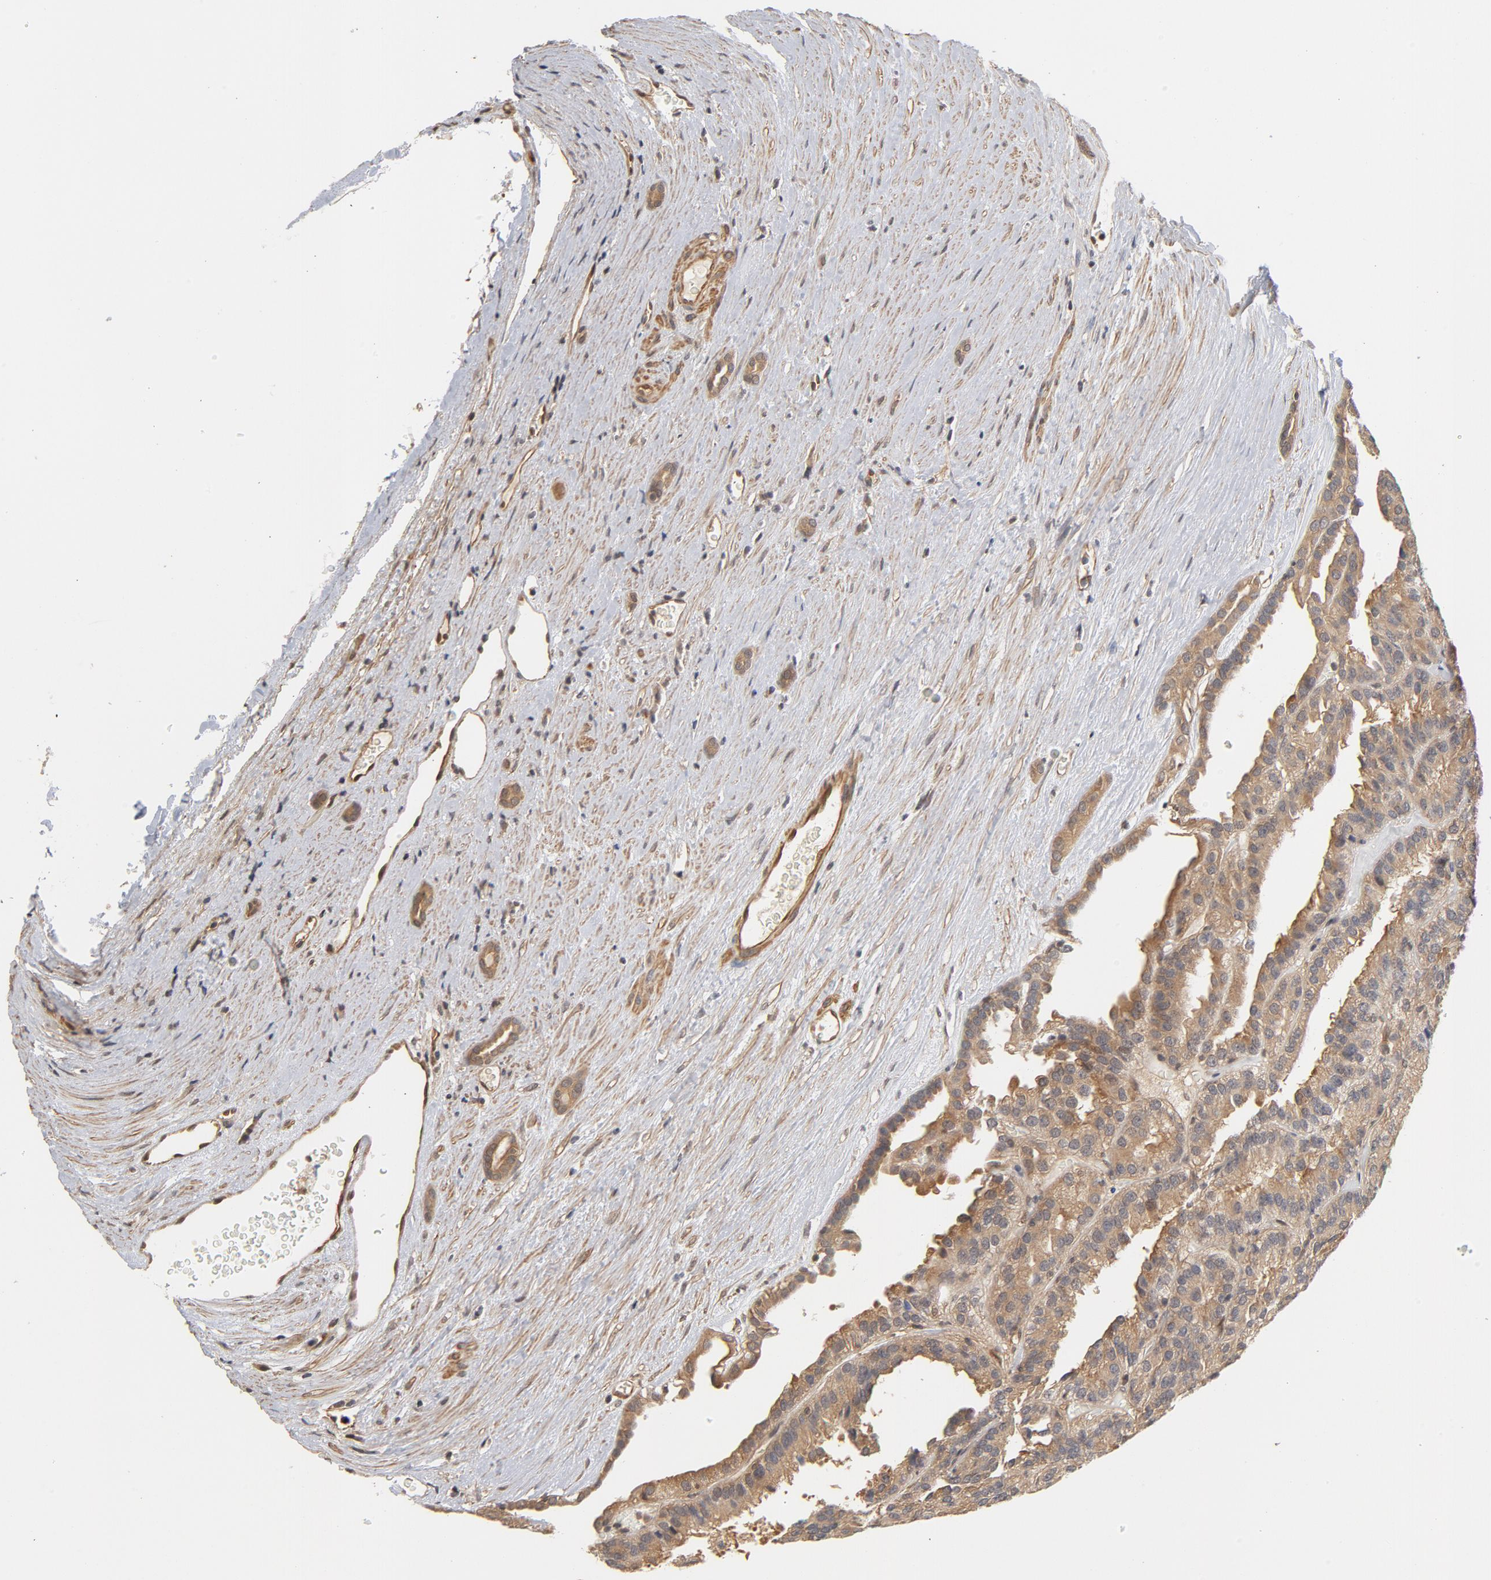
{"staining": {"intensity": "moderate", "quantity": "25%-75%", "location": "cytoplasmic/membranous"}, "tissue": "renal cancer", "cell_type": "Tumor cells", "image_type": "cancer", "snomed": [{"axis": "morphology", "description": "Adenocarcinoma, NOS"}, {"axis": "topography", "description": "Kidney"}], "caption": "Immunohistochemical staining of renal adenocarcinoma demonstrates medium levels of moderate cytoplasmic/membranous positivity in about 25%-75% of tumor cells.", "gene": "CDC37", "patient": {"sex": "male", "age": 46}}